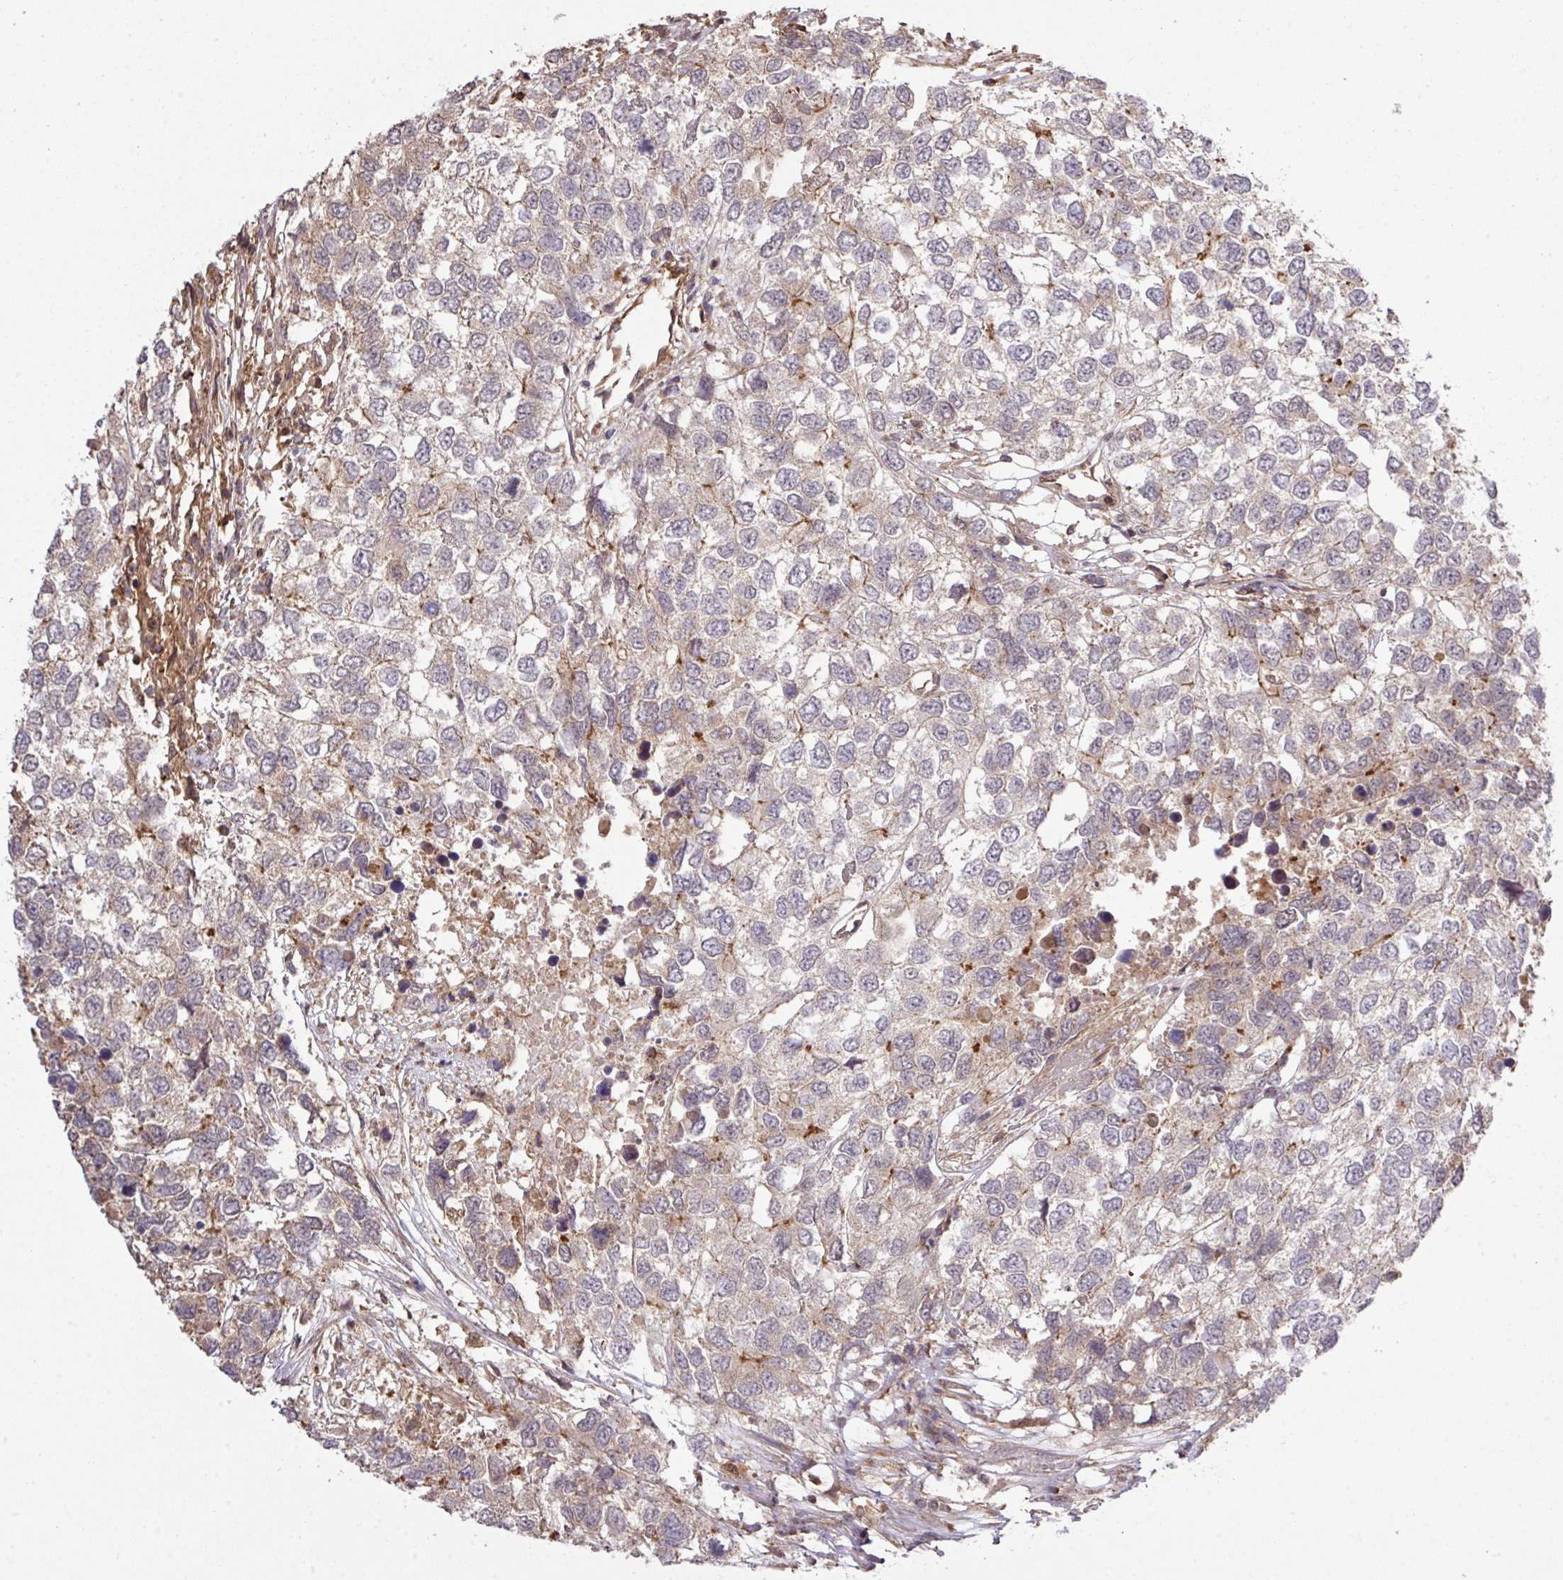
{"staining": {"intensity": "weak", "quantity": "<25%", "location": "cytoplasmic/membranous"}, "tissue": "testis cancer", "cell_type": "Tumor cells", "image_type": "cancer", "snomed": [{"axis": "morphology", "description": "Carcinoma, Embryonal, NOS"}, {"axis": "topography", "description": "Testis"}], "caption": "Tumor cells show no significant protein expression in embryonal carcinoma (testis). The staining is performed using DAB (3,3'-diaminobenzidine) brown chromogen with nuclei counter-stained in using hematoxylin.", "gene": "ARPIN", "patient": {"sex": "male", "age": 83}}